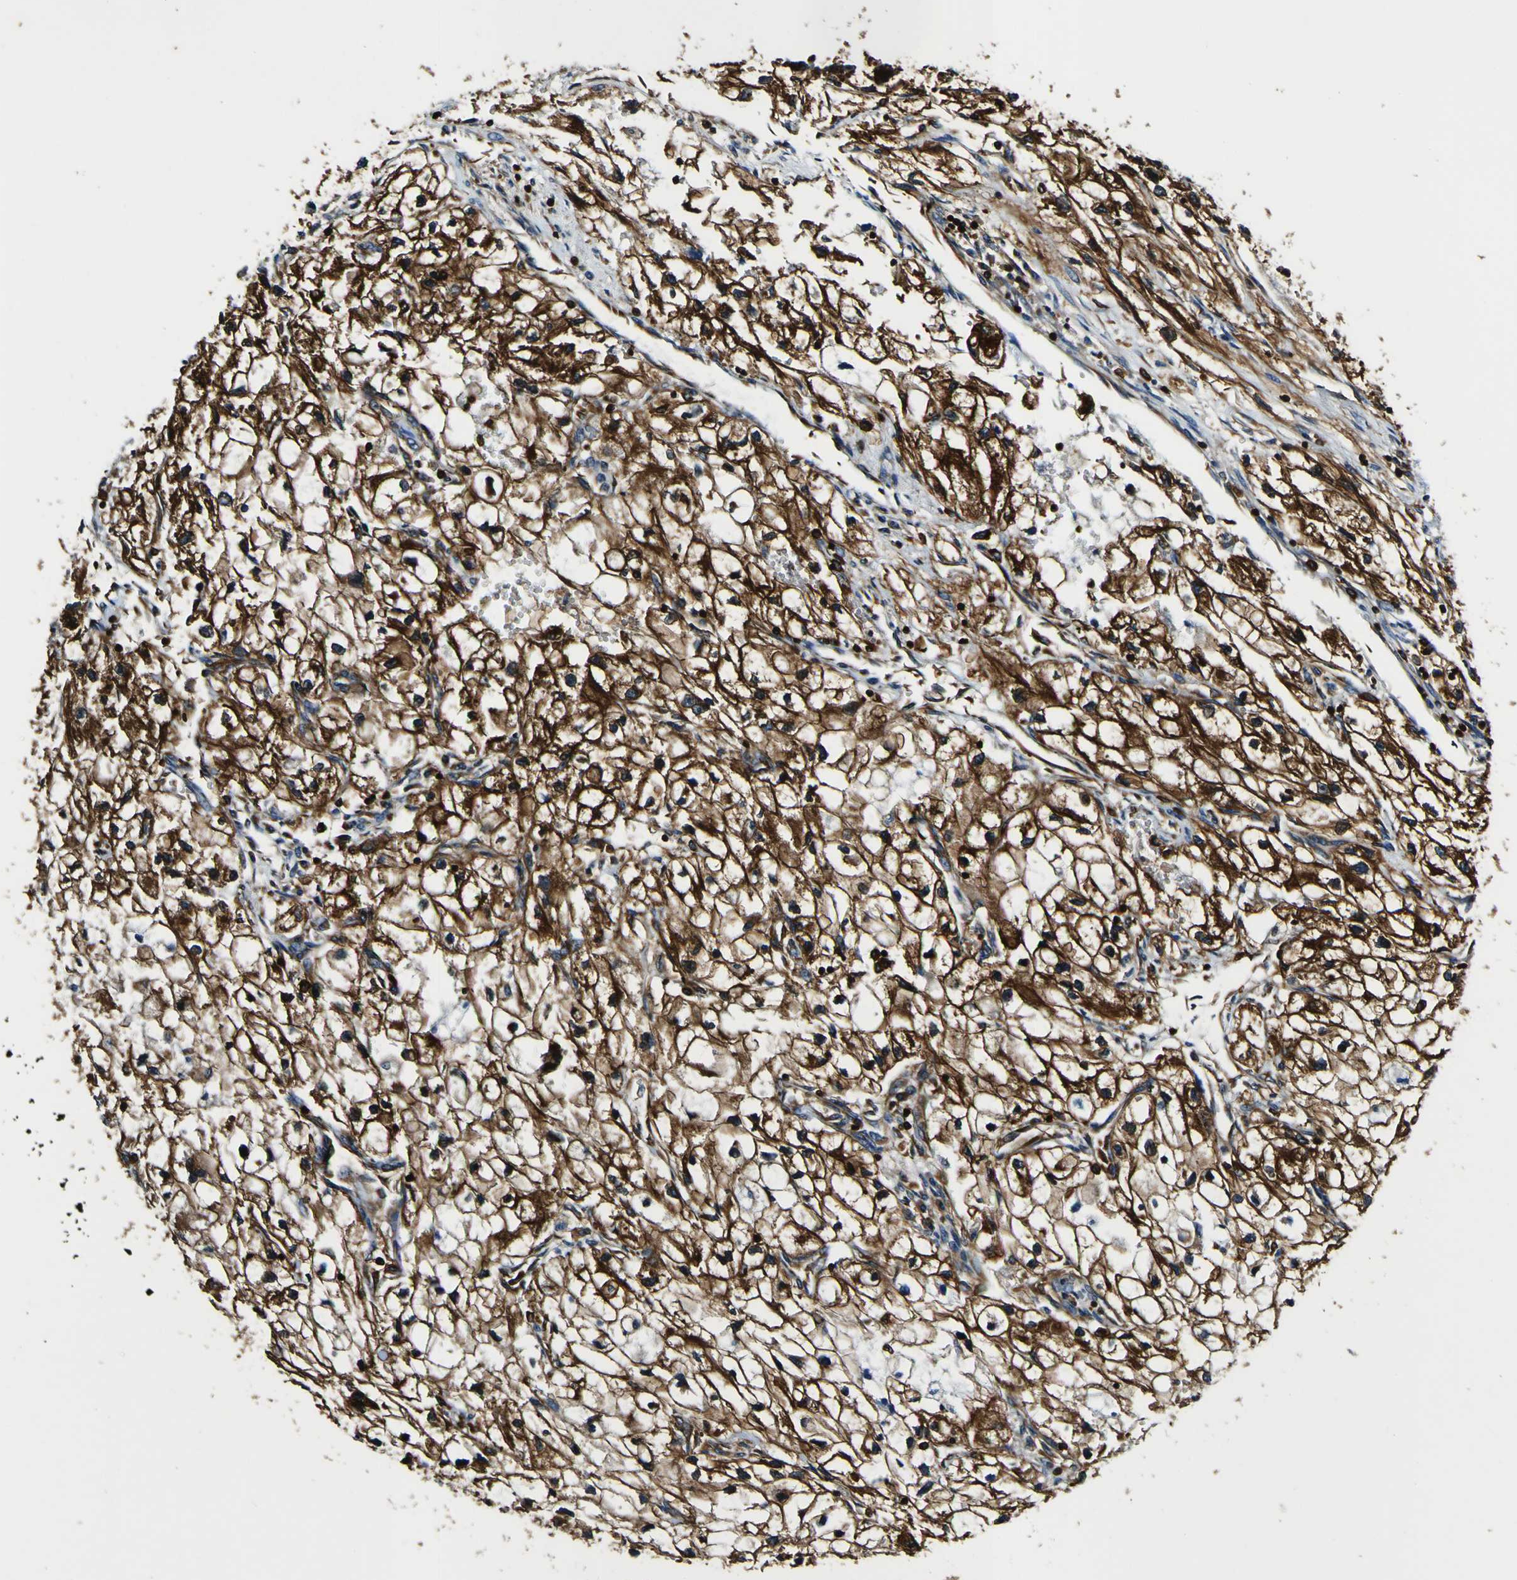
{"staining": {"intensity": "strong", "quantity": ">75%", "location": "cytoplasmic/membranous"}, "tissue": "renal cancer", "cell_type": "Tumor cells", "image_type": "cancer", "snomed": [{"axis": "morphology", "description": "Adenocarcinoma, NOS"}, {"axis": "topography", "description": "Kidney"}], "caption": "Strong cytoplasmic/membranous expression is identified in approximately >75% of tumor cells in renal cancer.", "gene": "RHOT2", "patient": {"sex": "female", "age": 70}}